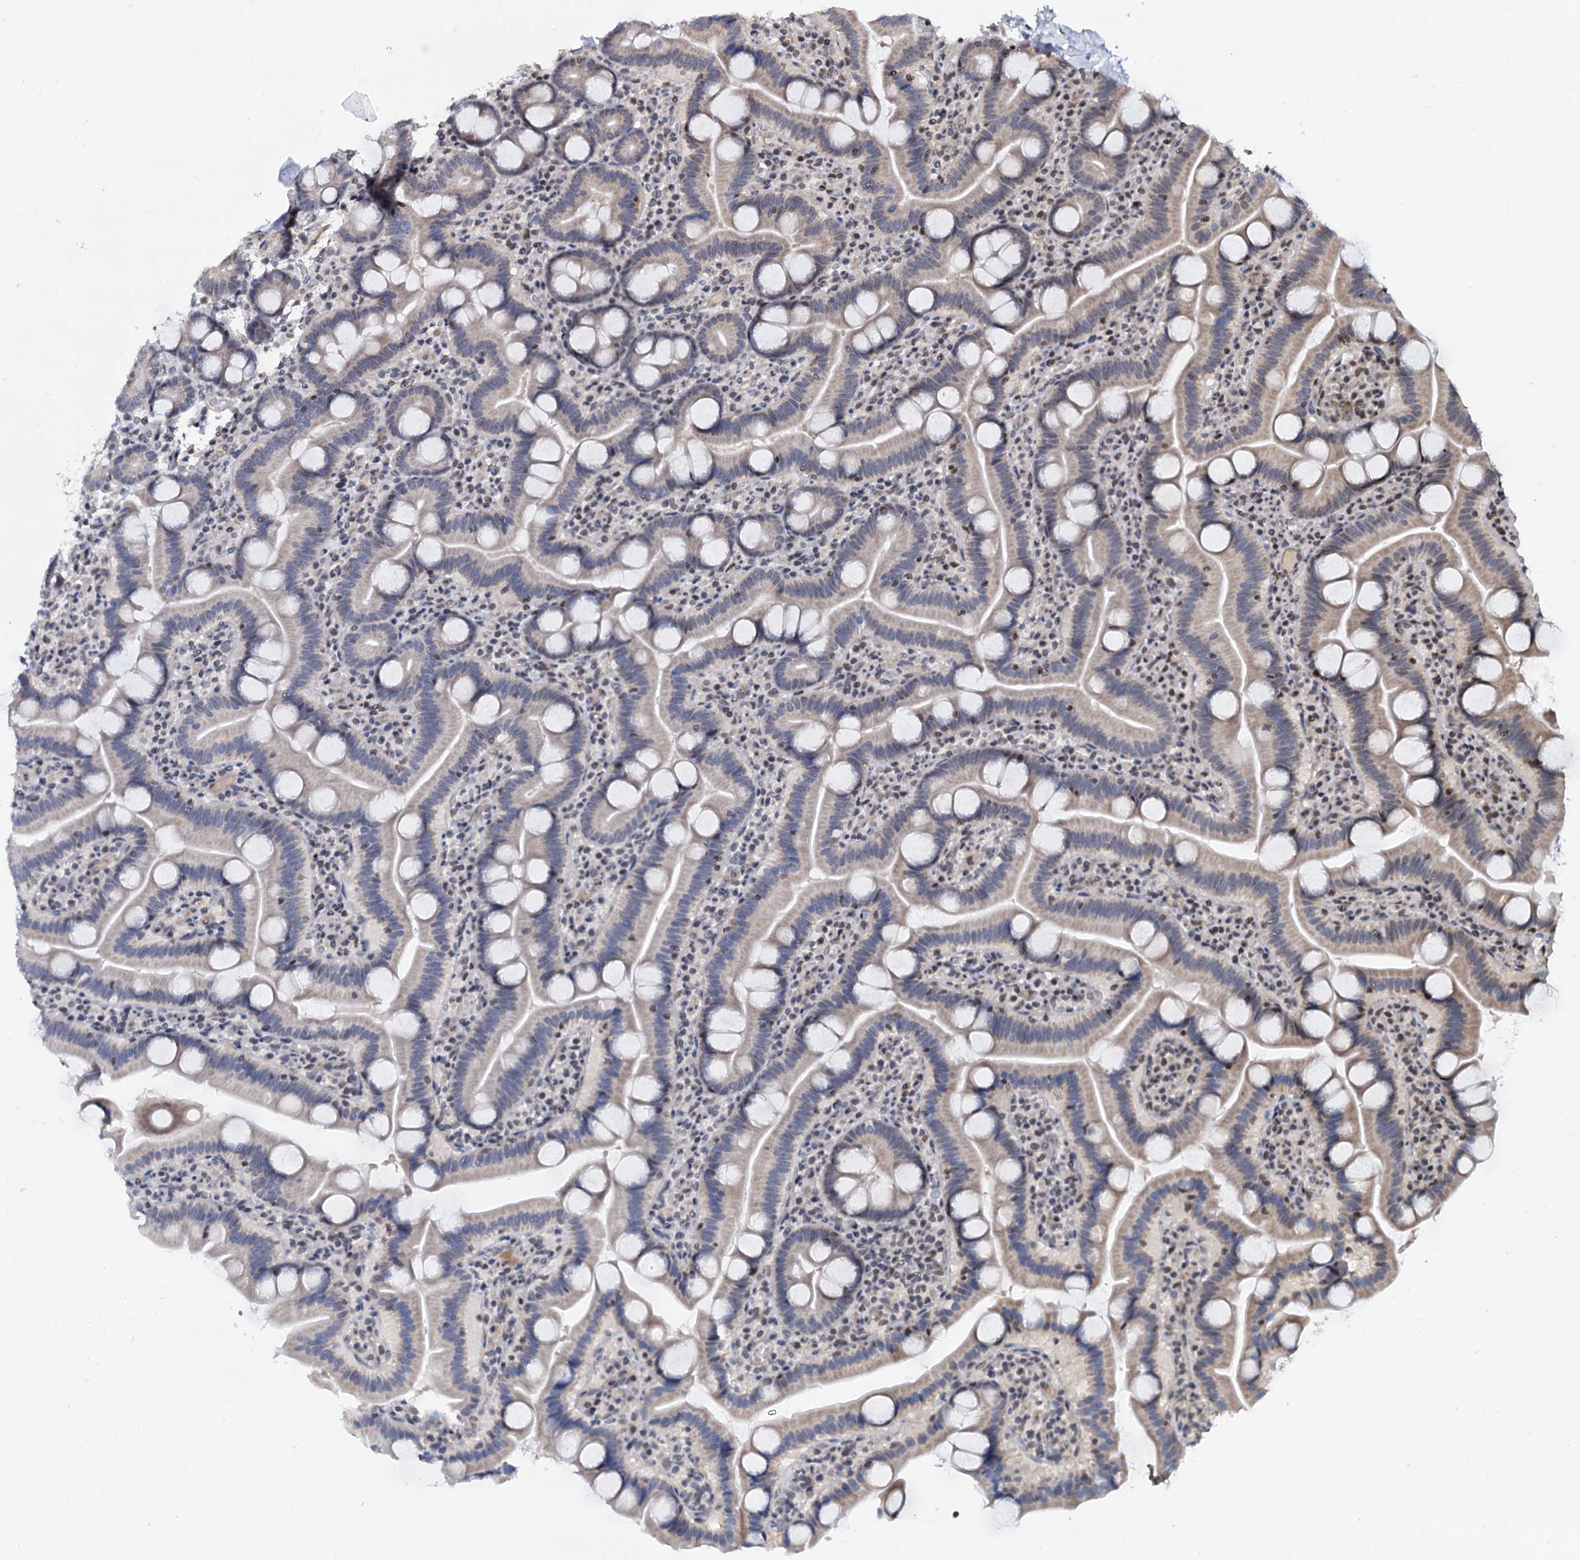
{"staining": {"intensity": "weak", "quantity": "25%-75%", "location": "cytoplasmic/membranous,nuclear"}, "tissue": "duodenum", "cell_type": "Glandular cells", "image_type": "normal", "snomed": [{"axis": "morphology", "description": "Normal tissue, NOS"}, {"axis": "topography", "description": "Duodenum"}], "caption": "DAB (3,3'-diaminobenzidine) immunohistochemical staining of benign duodenum demonstrates weak cytoplasmic/membranous,nuclear protein expression in about 25%-75% of glandular cells. (Brightfield microscopy of DAB IHC at high magnification).", "gene": "UBLCP1", "patient": {"sex": "male", "age": 55}}